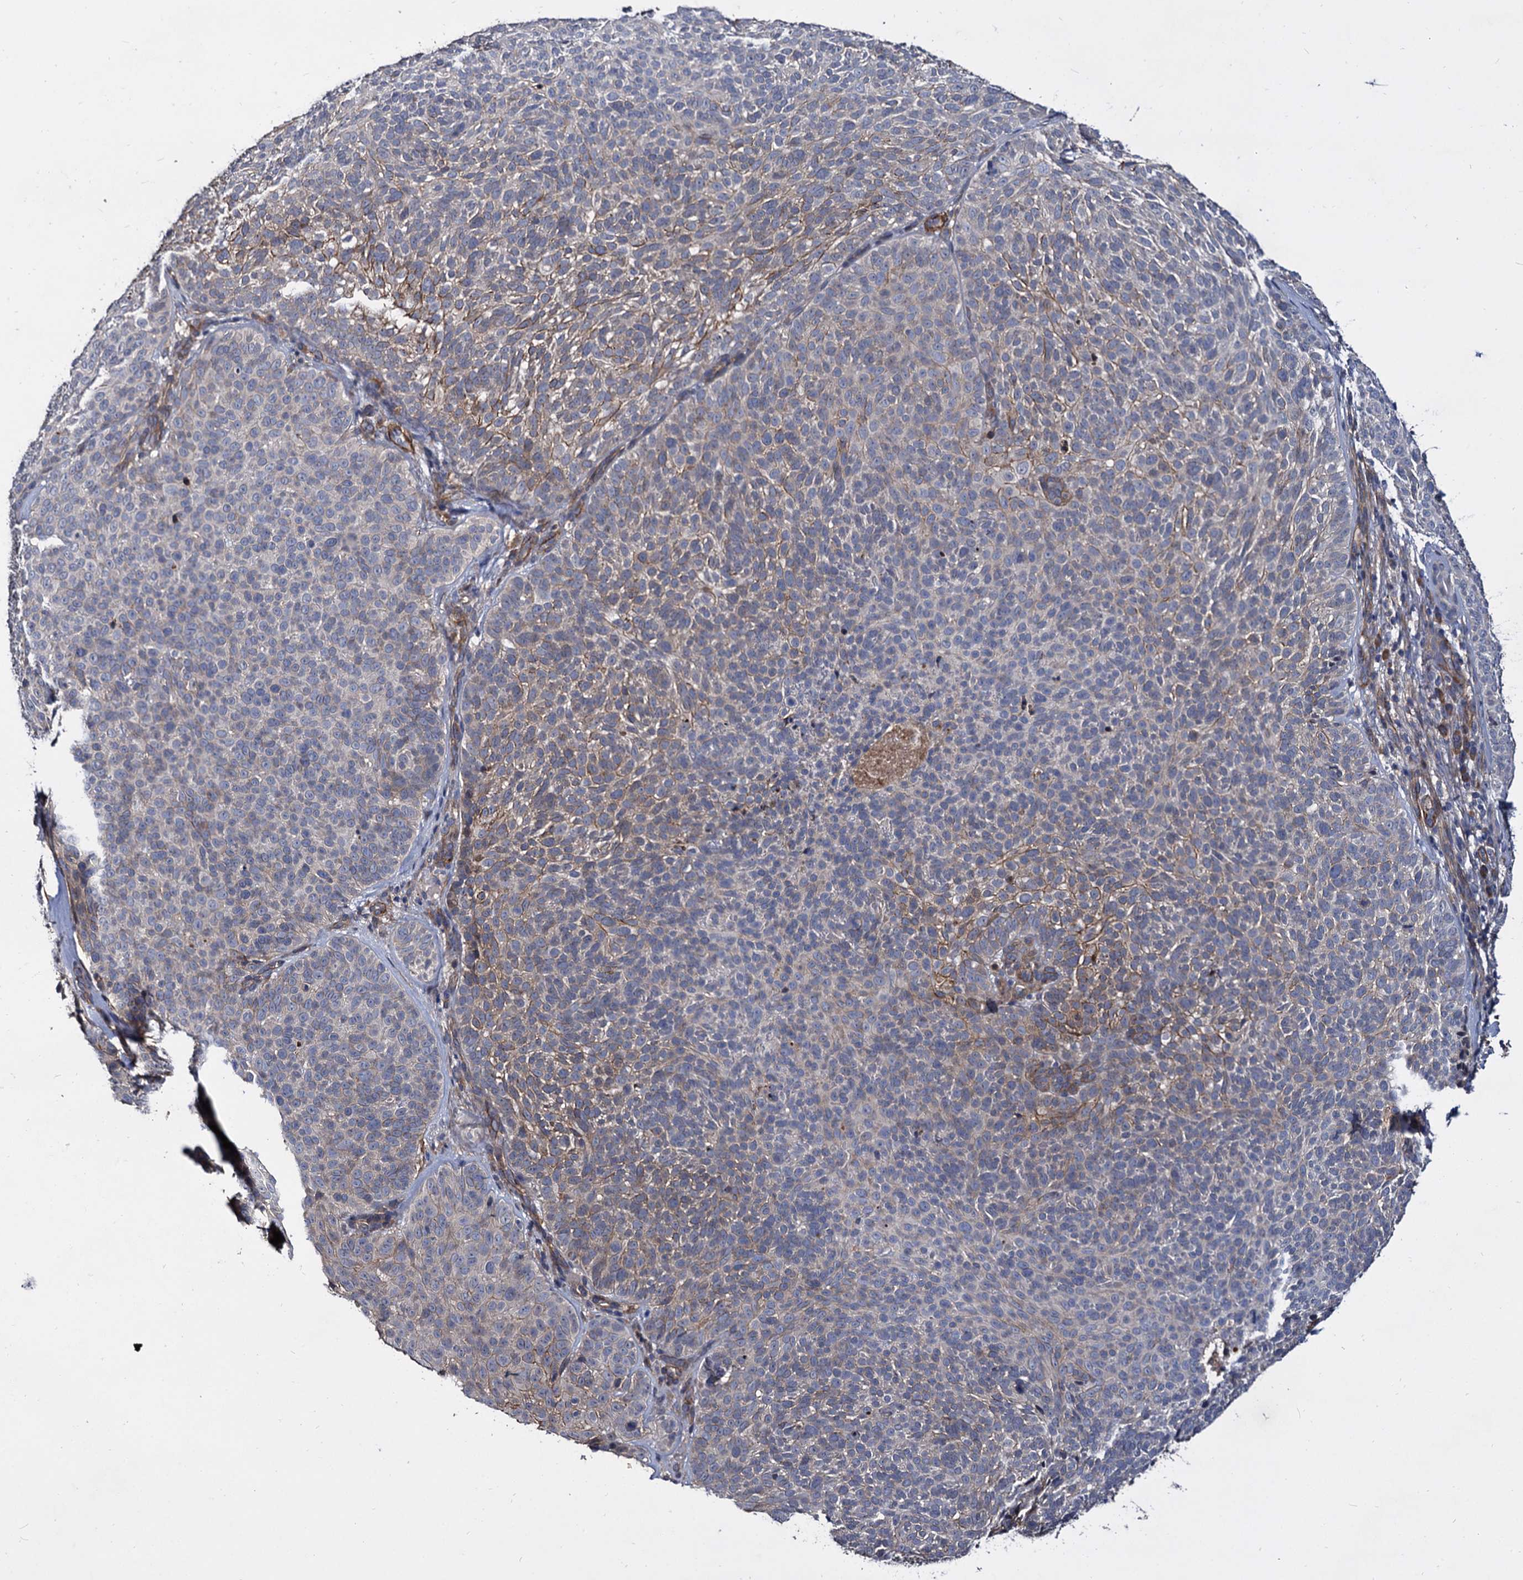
{"staining": {"intensity": "weak", "quantity": "25%-75%", "location": "cytoplasmic/membranous"}, "tissue": "skin cancer", "cell_type": "Tumor cells", "image_type": "cancer", "snomed": [{"axis": "morphology", "description": "Basal cell carcinoma"}, {"axis": "topography", "description": "Skin"}], "caption": "Skin cancer (basal cell carcinoma) stained for a protein displays weak cytoplasmic/membranous positivity in tumor cells.", "gene": "ISM2", "patient": {"sex": "male", "age": 85}}